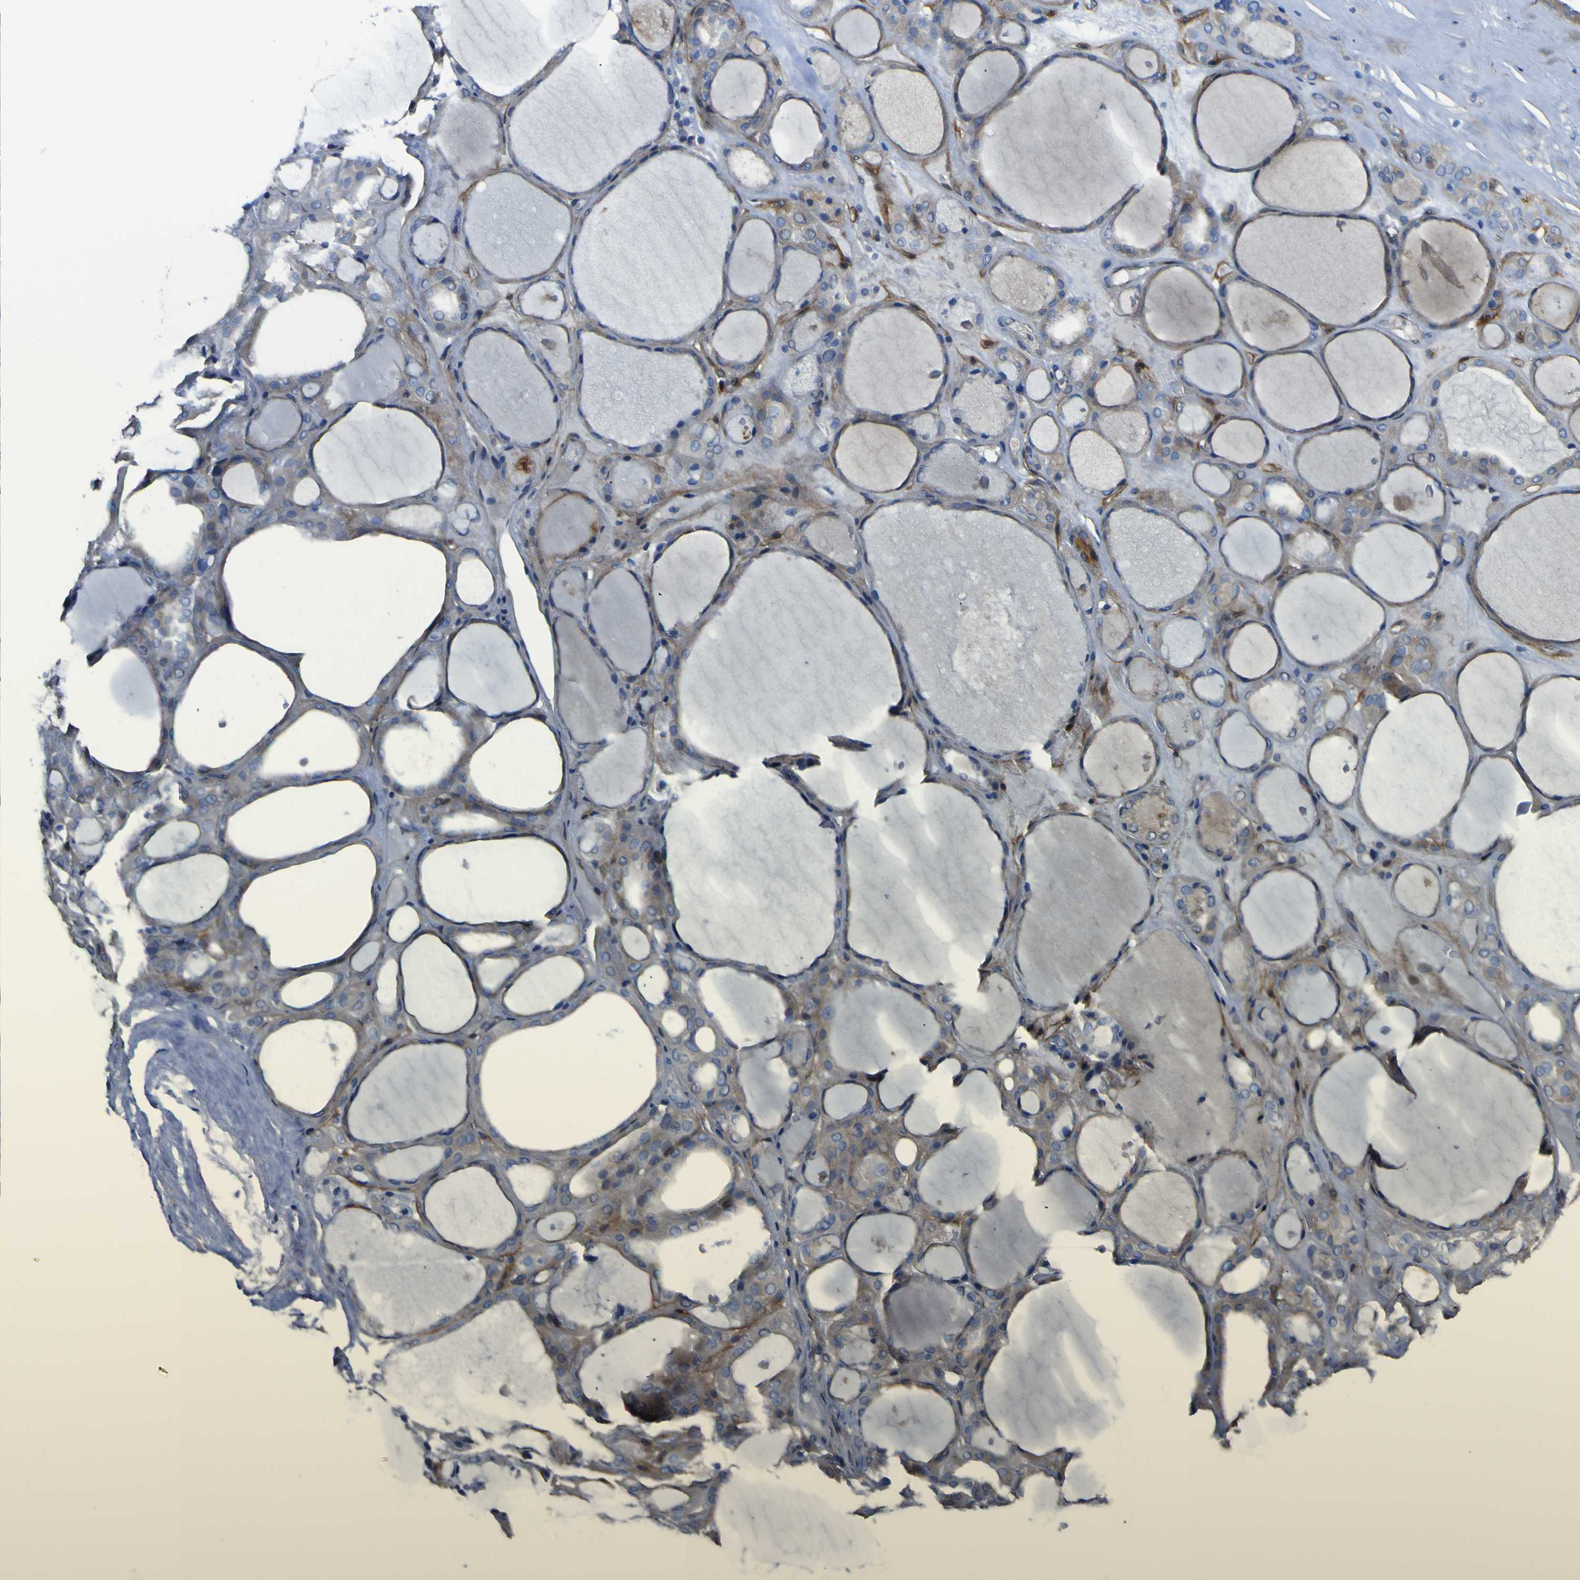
{"staining": {"intensity": "moderate", "quantity": "25%-75%", "location": "cytoplasmic/membranous"}, "tissue": "thyroid gland", "cell_type": "Glandular cells", "image_type": "normal", "snomed": [{"axis": "morphology", "description": "Normal tissue, NOS"}, {"axis": "morphology", "description": "Carcinoma, NOS"}, {"axis": "topography", "description": "Thyroid gland"}], "caption": "Immunohistochemical staining of benign thyroid gland shows 25%-75% levels of moderate cytoplasmic/membranous protein expression in approximately 25%-75% of glandular cells.", "gene": "LRRN1", "patient": {"sex": "female", "age": 86}}